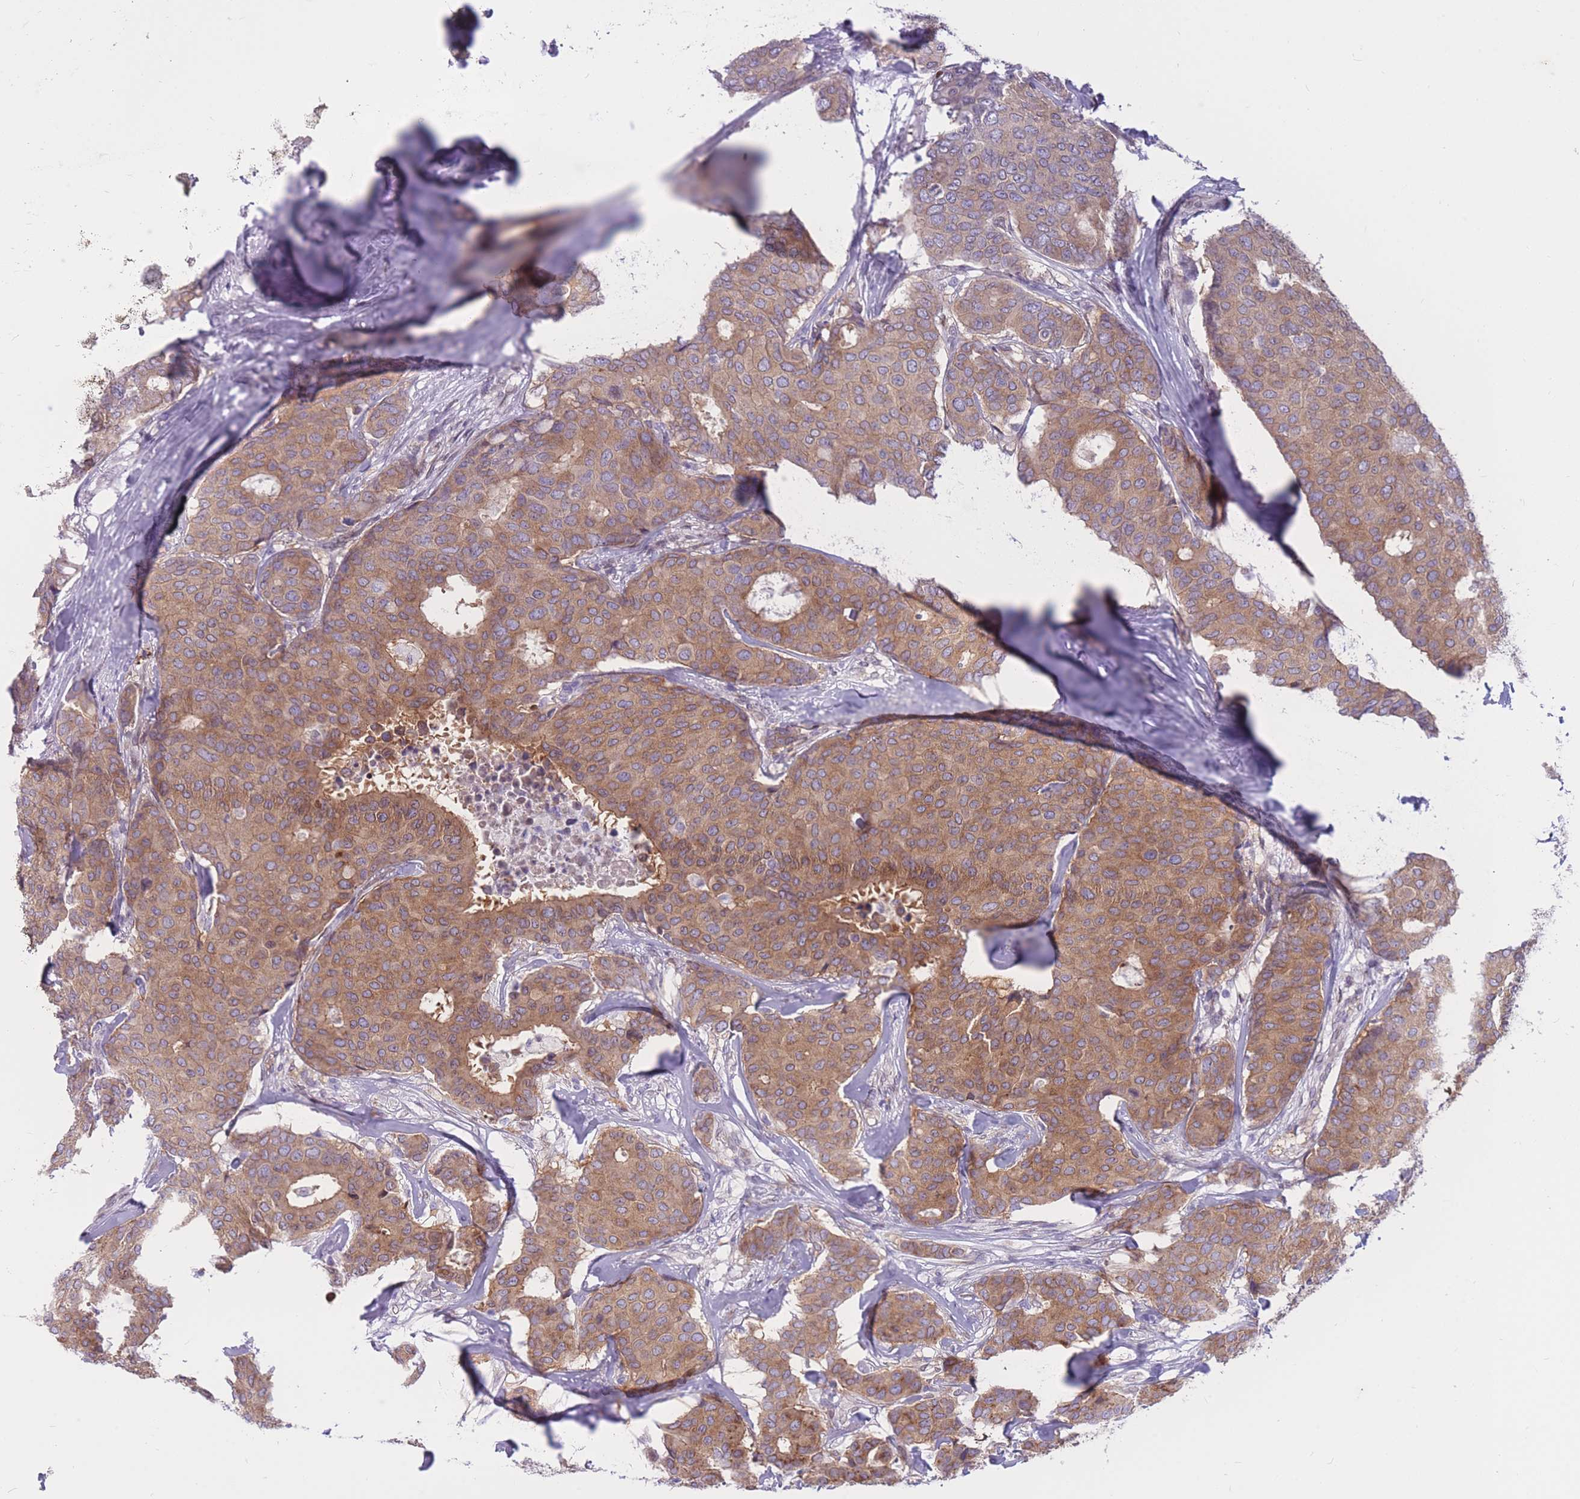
{"staining": {"intensity": "moderate", "quantity": "25%-75%", "location": "cytoplasmic/membranous"}, "tissue": "breast cancer", "cell_type": "Tumor cells", "image_type": "cancer", "snomed": [{"axis": "morphology", "description": "Duct carcinoma"}, {"axis": "topography", "description": "Breast"}], "caption": "Breast cancer (infiltrating ductal carcinoma) was stained to show a protein in brown. There is medium levels of moderate cytoplasmic/membranous expression in about 25%-75% of tumor cells.", "gene": "HOOK2", "patient": {"sex": "female", "age": 75}}